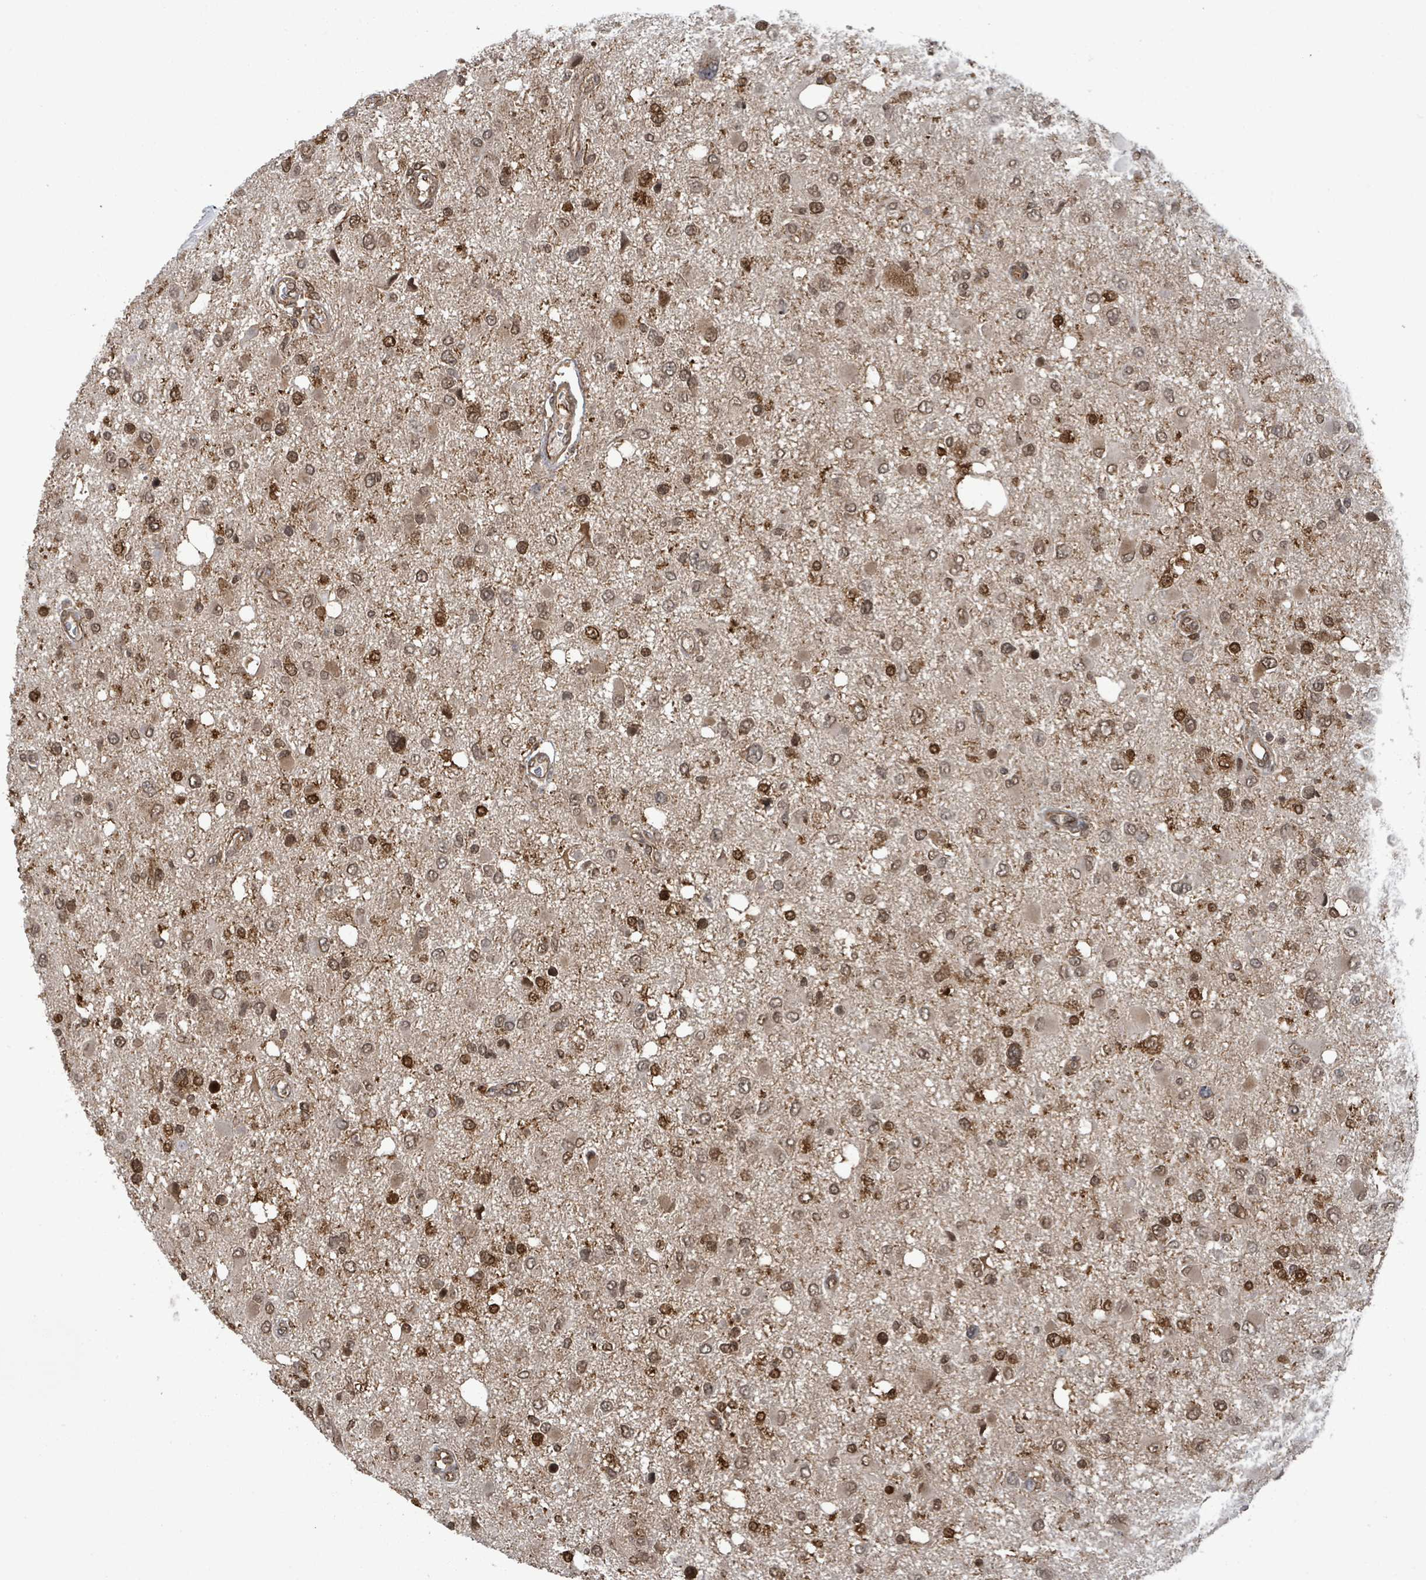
{"staining": {"intensity": "strong", "quantity": ">75%", "location": "cytoplasmic/membranous,nuclear"}, "tissue": "glioma", "cell_type": "Tumor cells", "image_type": "cancer", "snomed": [{"axis": "morphology", "description": "Glioma, malignant, High grade"}, {"axis": "topography", "description": "Brain"}], "caption": "Protein expression analysis of glioma demonstrates strong cytoplasmic/membranous and nuclear staining in approximately >75% of tumor cells.", "gene": "KLC1", "patient": {"sex": "male", "age": 53}}